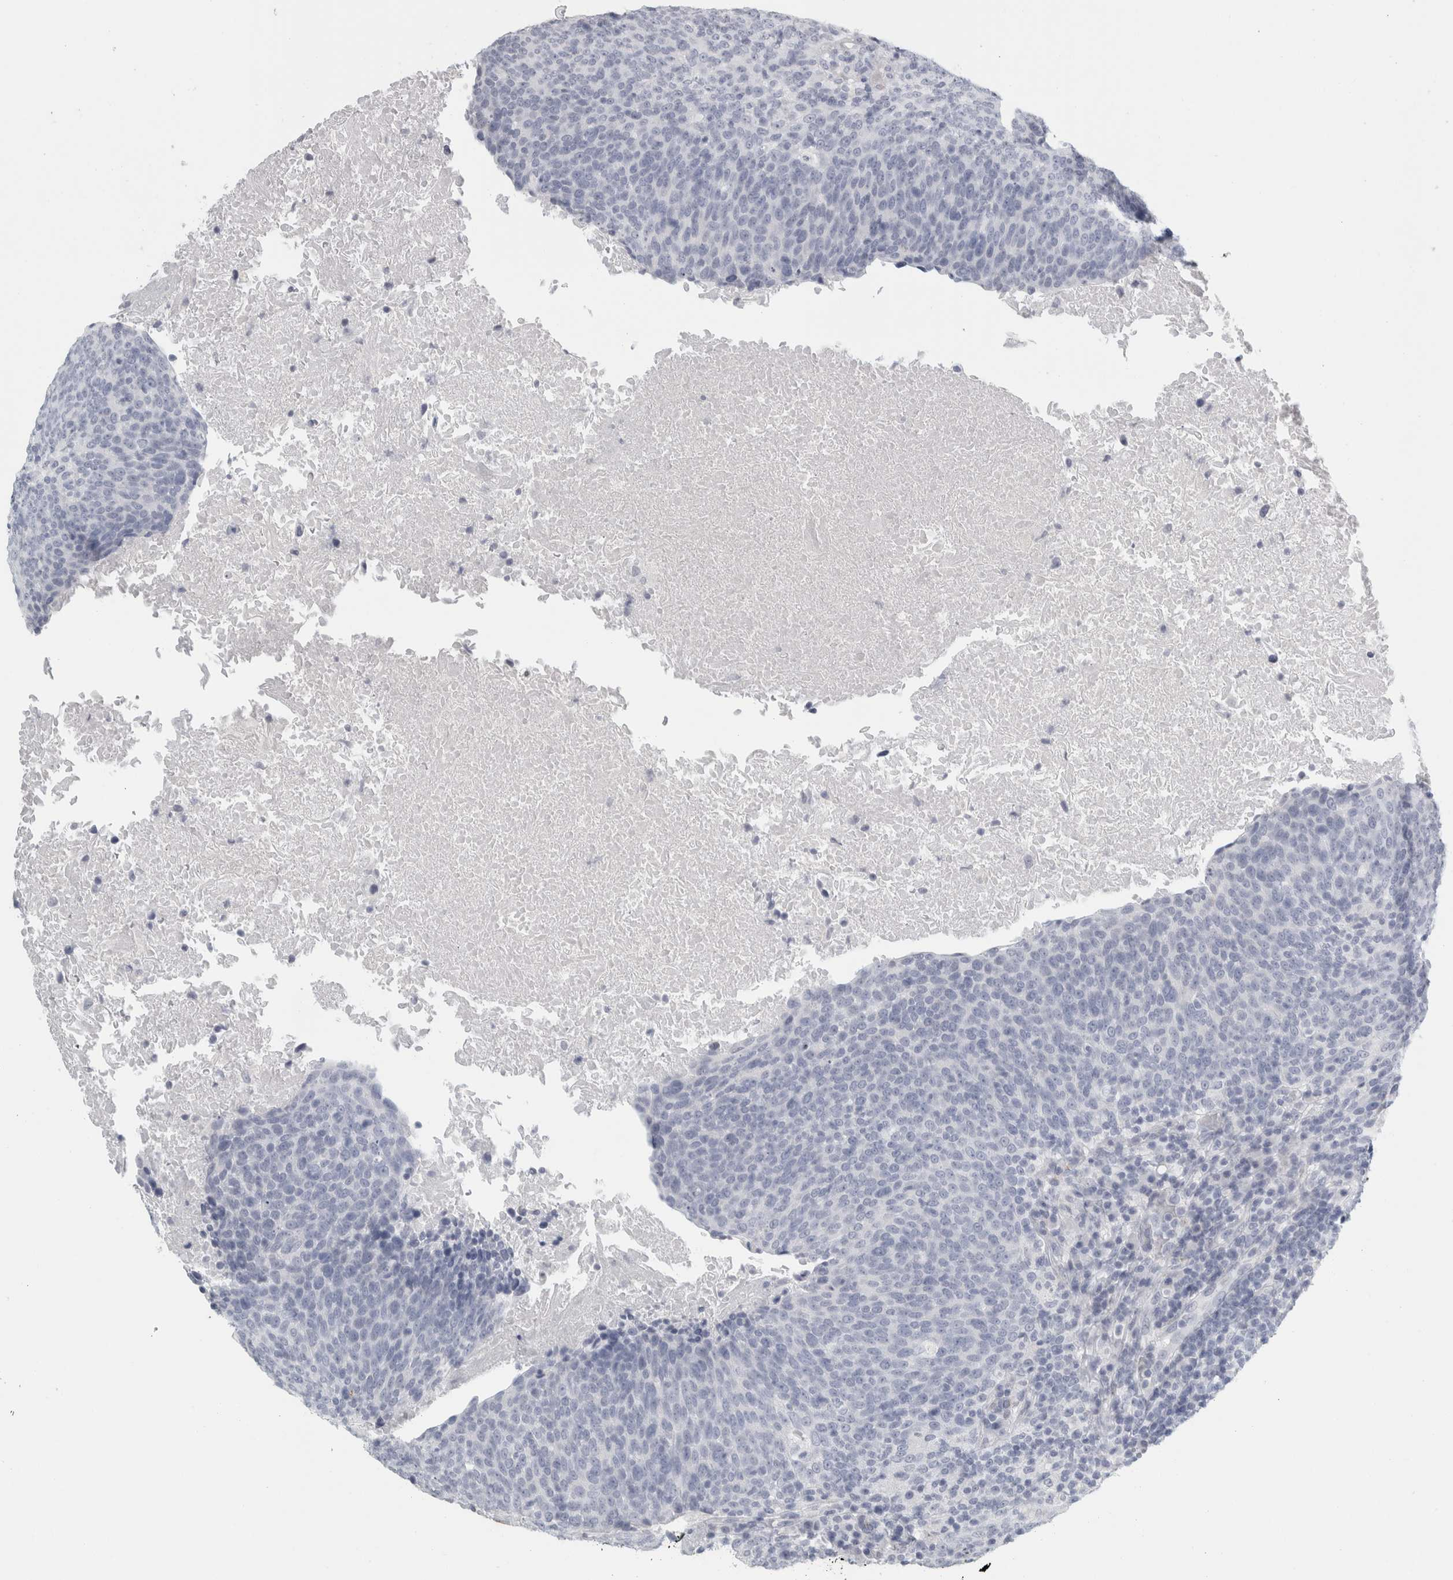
{"staining": {"intensity": "negative", "quantity": "none", "location": "none"}, "tissue": "head and neck cancer", "cell_type": "Tumor cells", "image_type": "cancer", "snomed": [{"axis": "morphology", "description": "Squamous cell carcinoma, NOS"}, {"axis": "morphology", "description": "Squamous cell carcinoma, metastatic, NOS"}, {"axis": "topography", "description": "Lymph node"}, {"axis": "topography", "description": "Head-Neck"}], "caption": "Immunohistochemical staining of head and neck cancer displays no significant expression in tumor cells. Nuclei are stained in blue.", "gene": "CPE", "patient": {"sex": "male", "age": 62}}